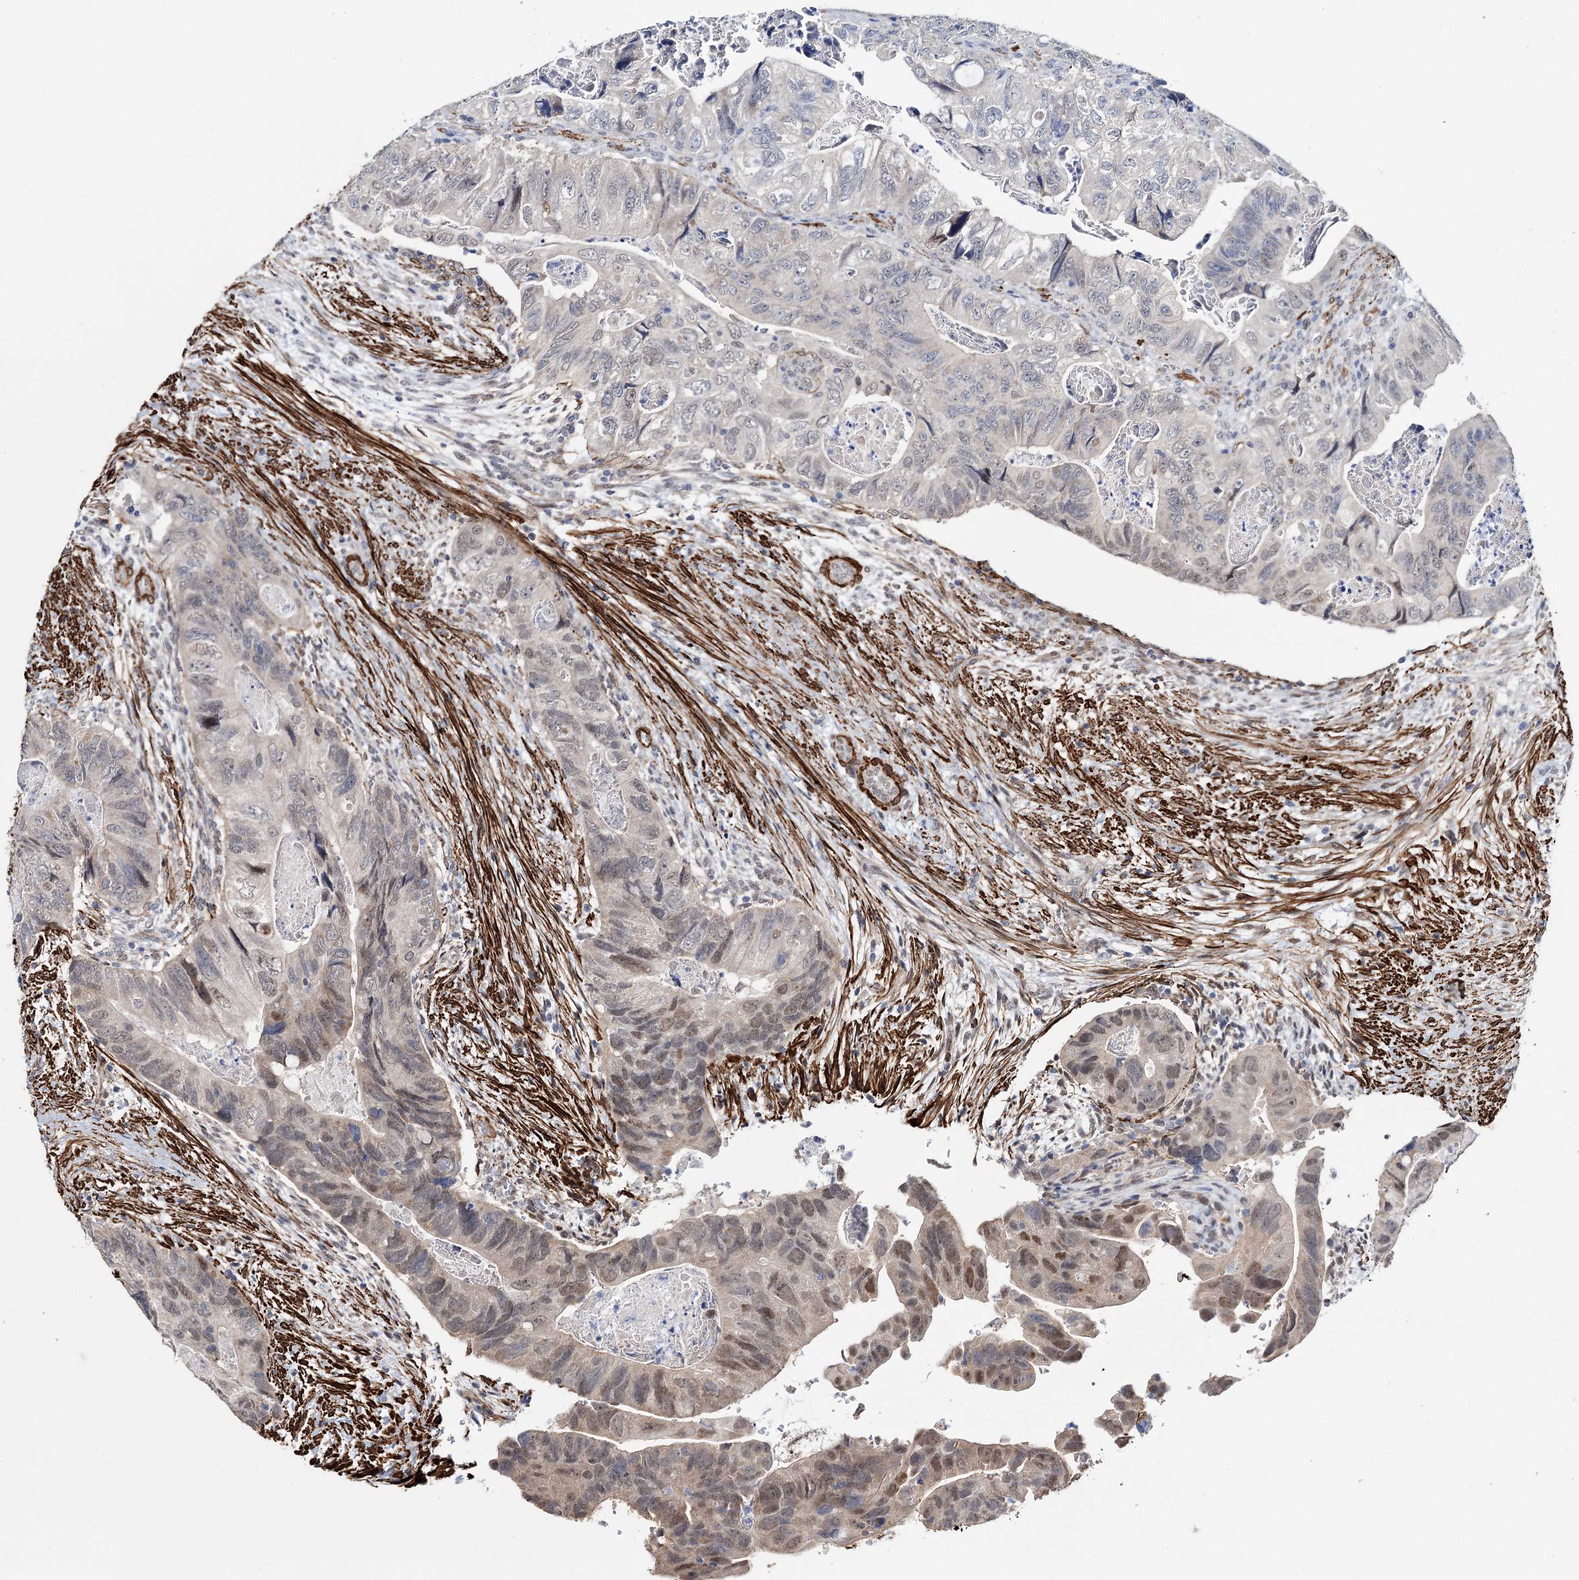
{"staining": {"intensity": "moderate", "quantity": "<25%", "location": "cytoplasmic/membranous"}, "tissue": "colorectal cancer", "cell_type": "Tumor cells", "image_type": "cancer", "snomed": [{"axis": "morphology", "description": "Adenocarcinoma, NOS"}, {"axis": "topography", "description": "Rectum"}], "caption": "Colorectal cancer (adenocarcinoma) stained with IHC exhibits moderate cytoplasmic/membranous expression in about <25% of tumor cells.", "gene": "CFAP46", "patient": {"sex": "male", "age": 63}}